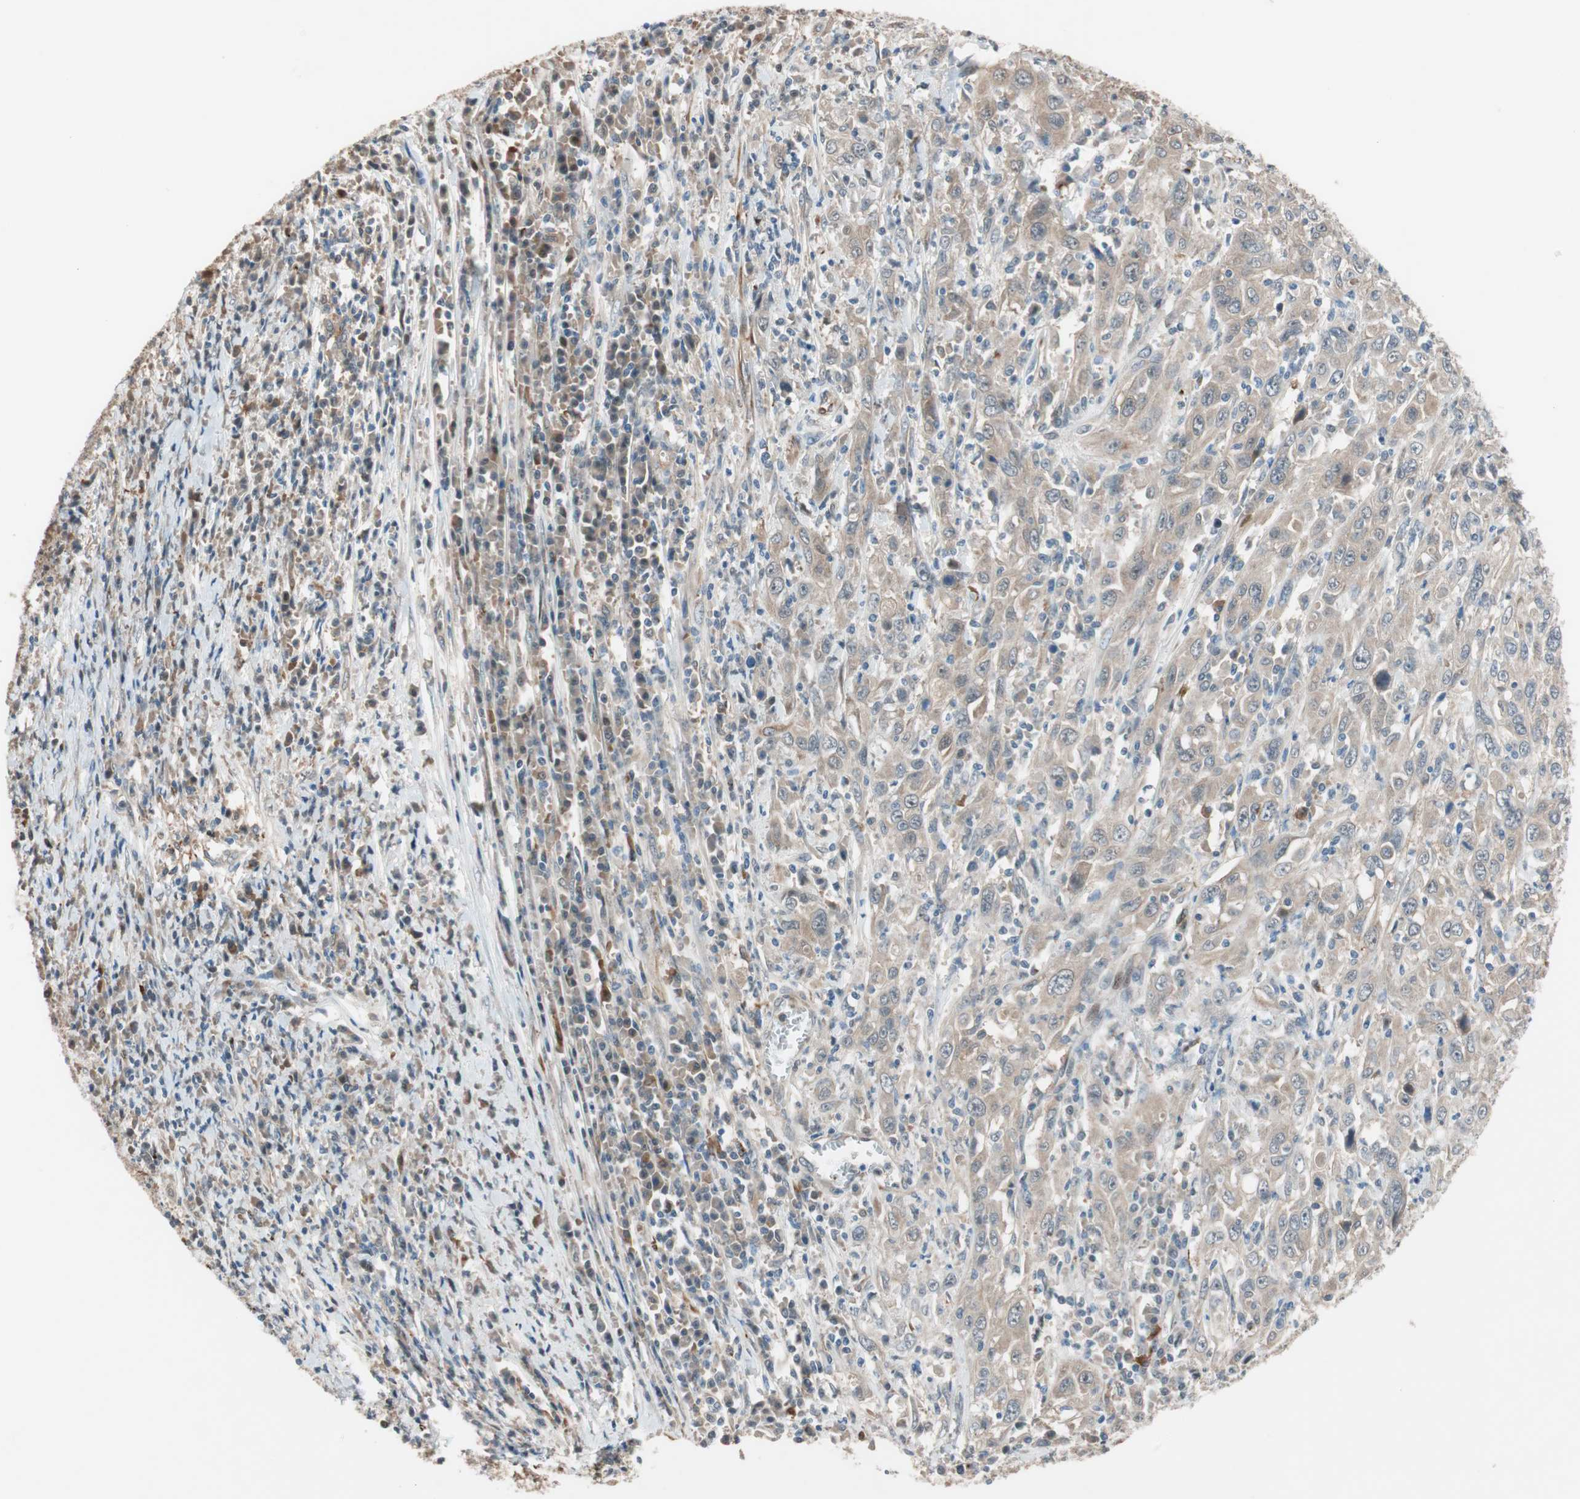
{"staining": {"intensity": "weak", "quantity": ">75%", "location": "cytoplasmic/membranous"}, "tissue": "cervical cancer", "cell_type": "Tumor cells", "image_type": "cancer", "snomed": [{"axis": "morphology", "description": "Squamous cell carcinoma, NOS"}, {"axis": "topography", "description": "Cervix"}], "caption": "A micrograph of human cervical cancer (squamous cell carcinoma) stained for a protein demonstrates weak cytoplasmic/membranous brown staining in tumor cells. The protein of interest is shown in brown color, while the nuclei are stained blue.", "gene": "PIK3R3", "patient": {"sex": "female", "age": 46}}